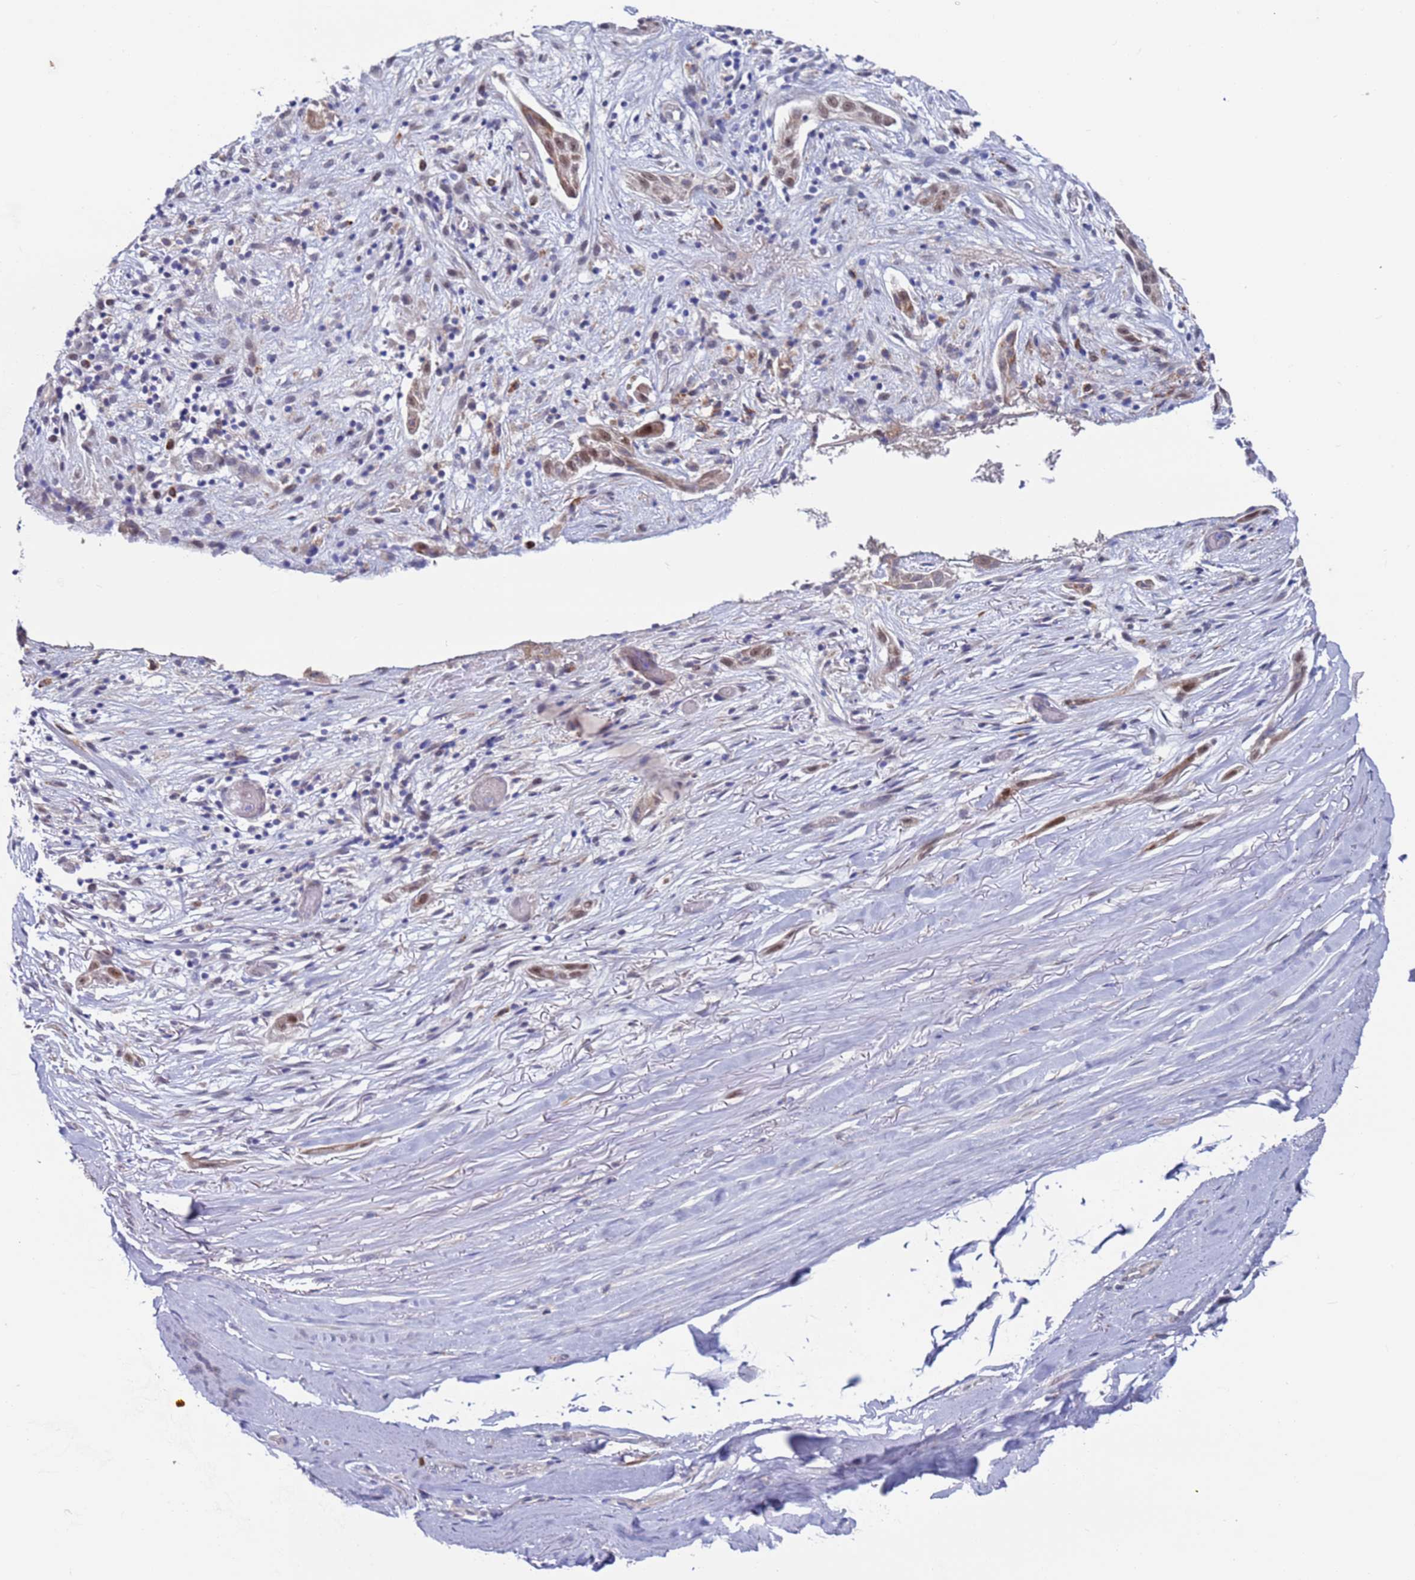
{"staining": {"intensity": "strong", "quantity": "25%-75%", "location": "cytoplasmic/membranous"}, "tissue": "adipose tissue", "cell_type": "Adipocytes", "image_type": "normal", "snomed": [{"axis": "morphology", "description": "Normal tissue, NOS"}, {"axis": "morphology", "description": "Basal cell carcinoma"}, {"axis": "topography", "description": "Skin"}], "caption": "A high-resolution micrograph shows immunohistochemistry staining of unremarkable adipose tissue, which demonstrates strong cytoplasmic/membranous positivity in approximately 25%-75% of adipocytes.", "gene": "FBXO27", "patient": {"sex": "female", "age": 89}}